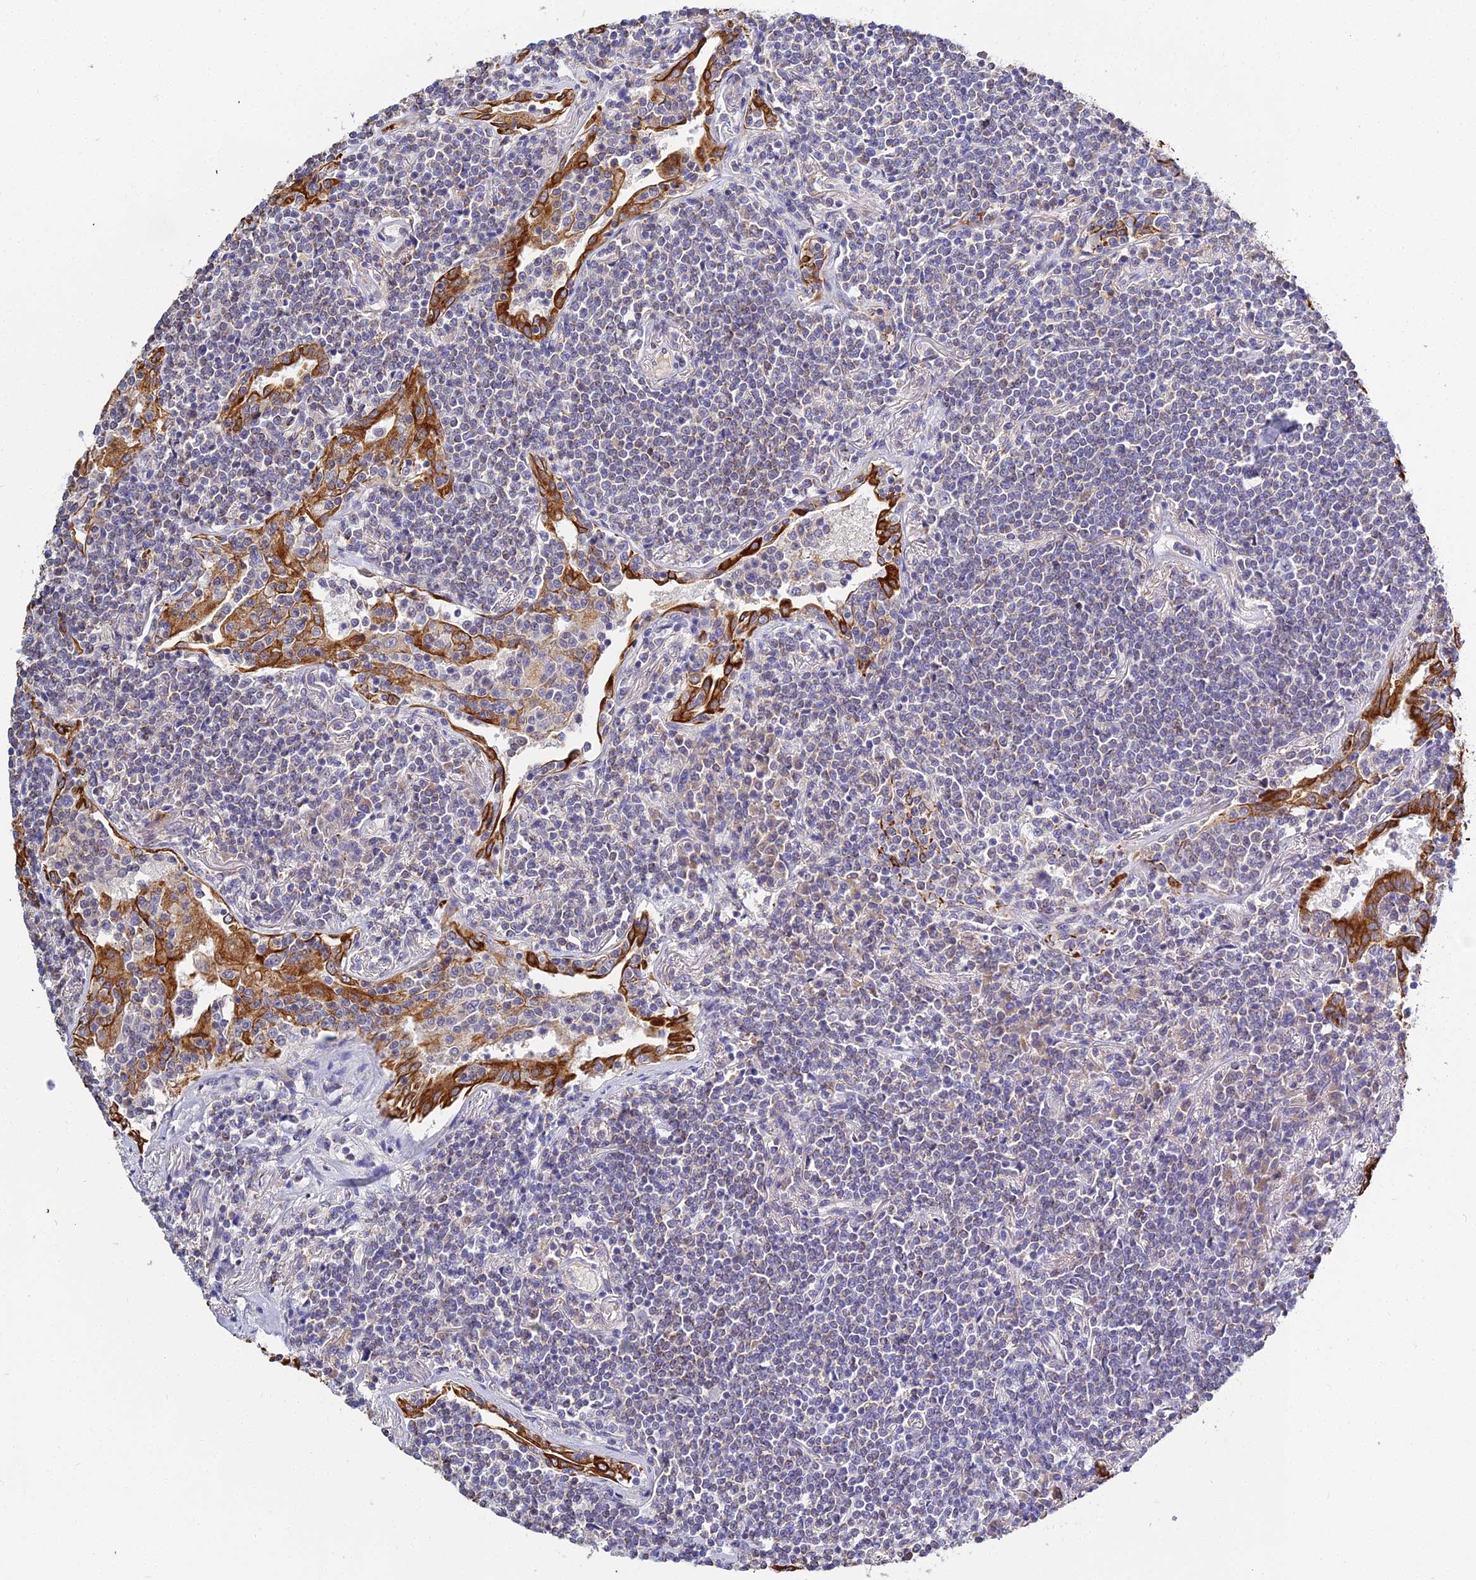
{"staining": {"intensity": "negative", "quantity": "none", "location": "none"}, "tissue": "lymphoma", "cell_type": "Tumor cells", "image_type": "cancer", "snomed": [{"axis": "morphology", "description": "Malignant lymphoma, non-Hodgkin's type, Low grade"}, {"axis": "topography", "description": "Lung"}], "caption": "Immunohistochemistry photomicrograph of neoplastic tissue: human low-grade malignant lymphoma, non-Hodgkin's type stained with DAB displays no significant protein positivity in tumor cells. The staining is performed using DAB (3,3'-diaminobenzidine) brown chromogen with nuclei counter-stained in using hematoxylin.", "gene": "ZXDA", "patient": {"sex": "female", "age": 71}}